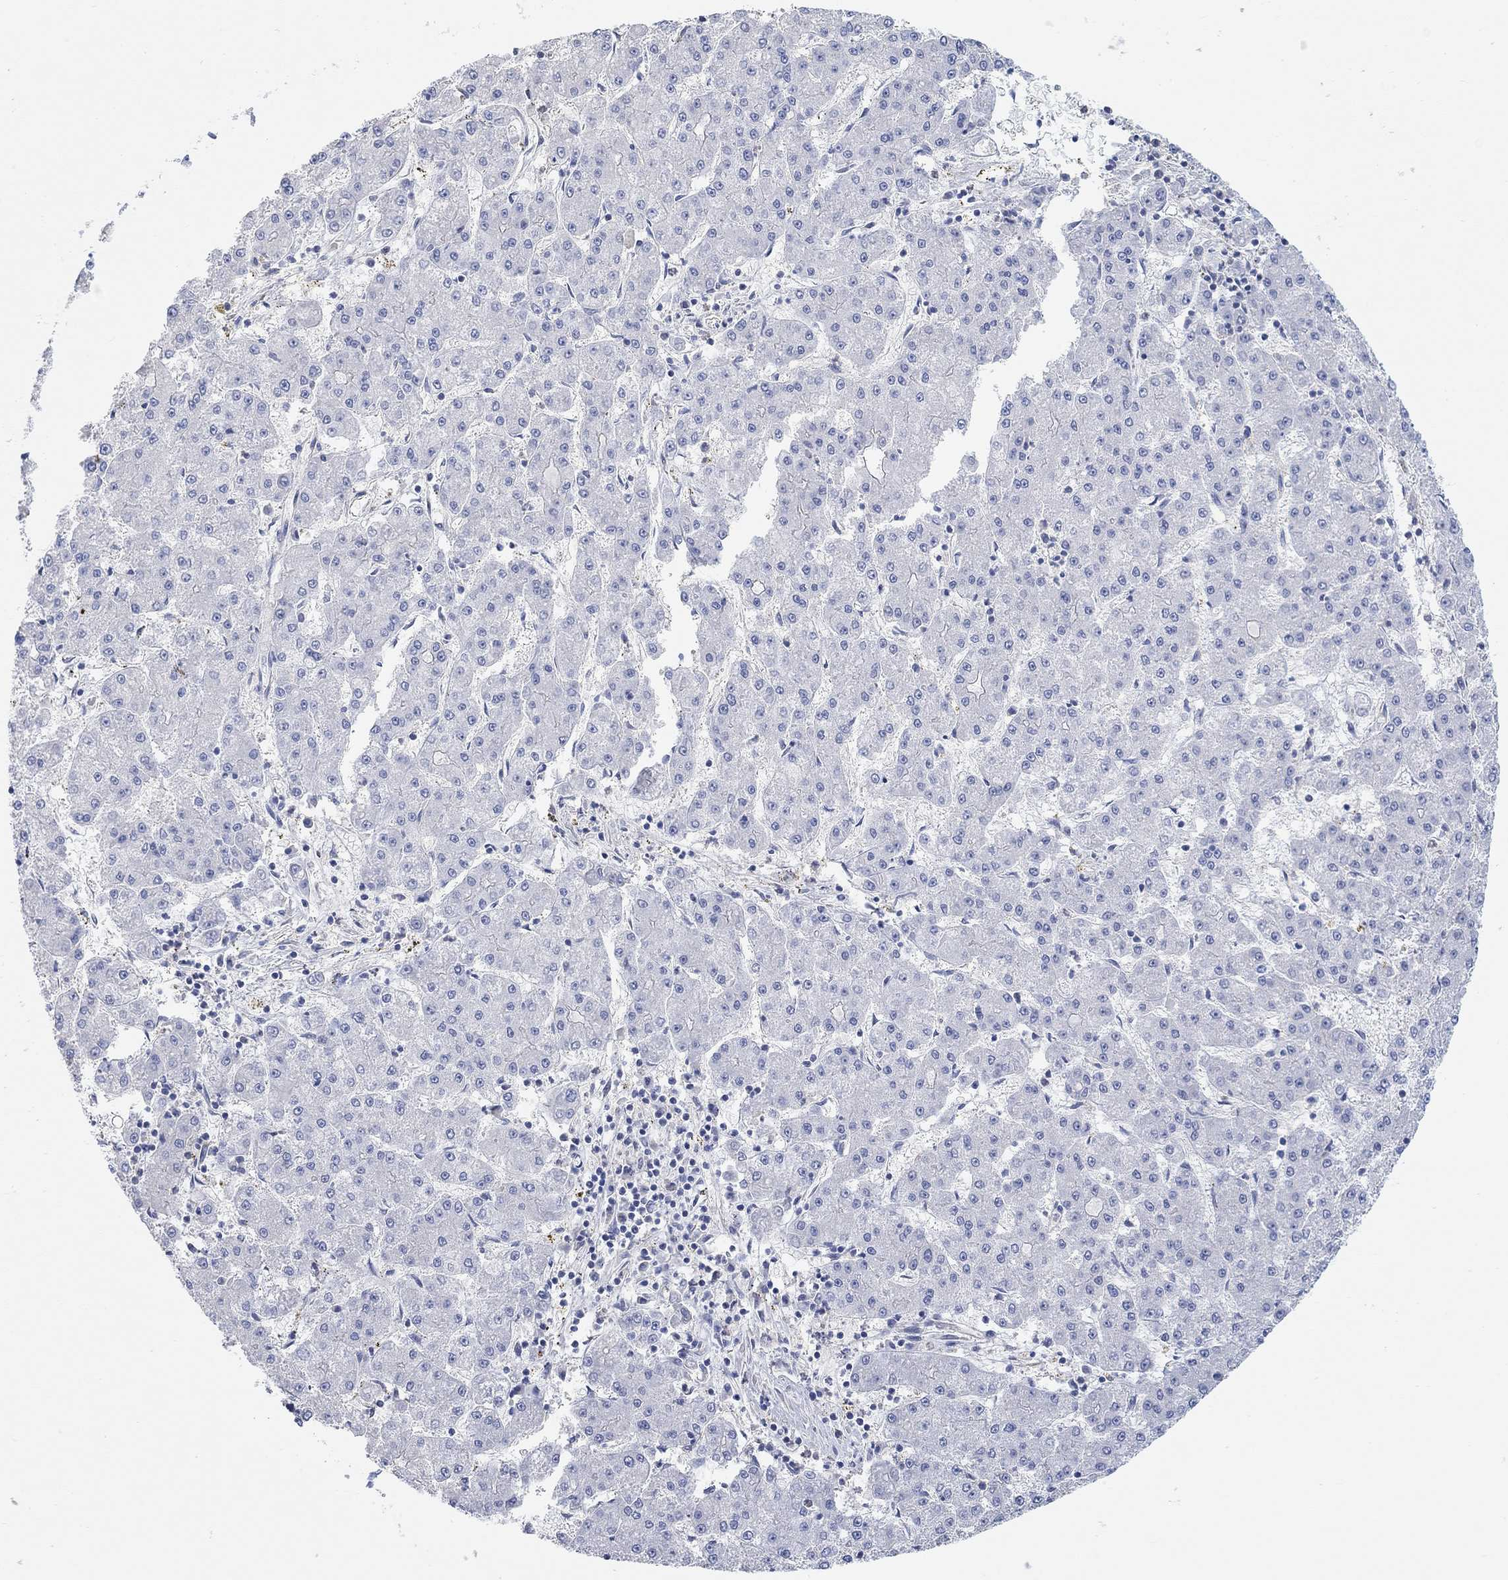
{"staining": {"intensity": "negative", "quantity": "none", "location": "none"}, "tissue": "liver cancer", "cell_type": "Tumor cells", "image_type": "cancer", "snomed": [{"axis": "morphology", "description": "Carcinoma, Hepatocellular, NOS"}, {"axis": "topography", "description": "Liver"}], "caption": "The photomicrograph displays no staining of tumor cells in liver hepatocellular carcinoma.", "gene": "NLRP14", "patient": {"sex": "male", "age": 73}}